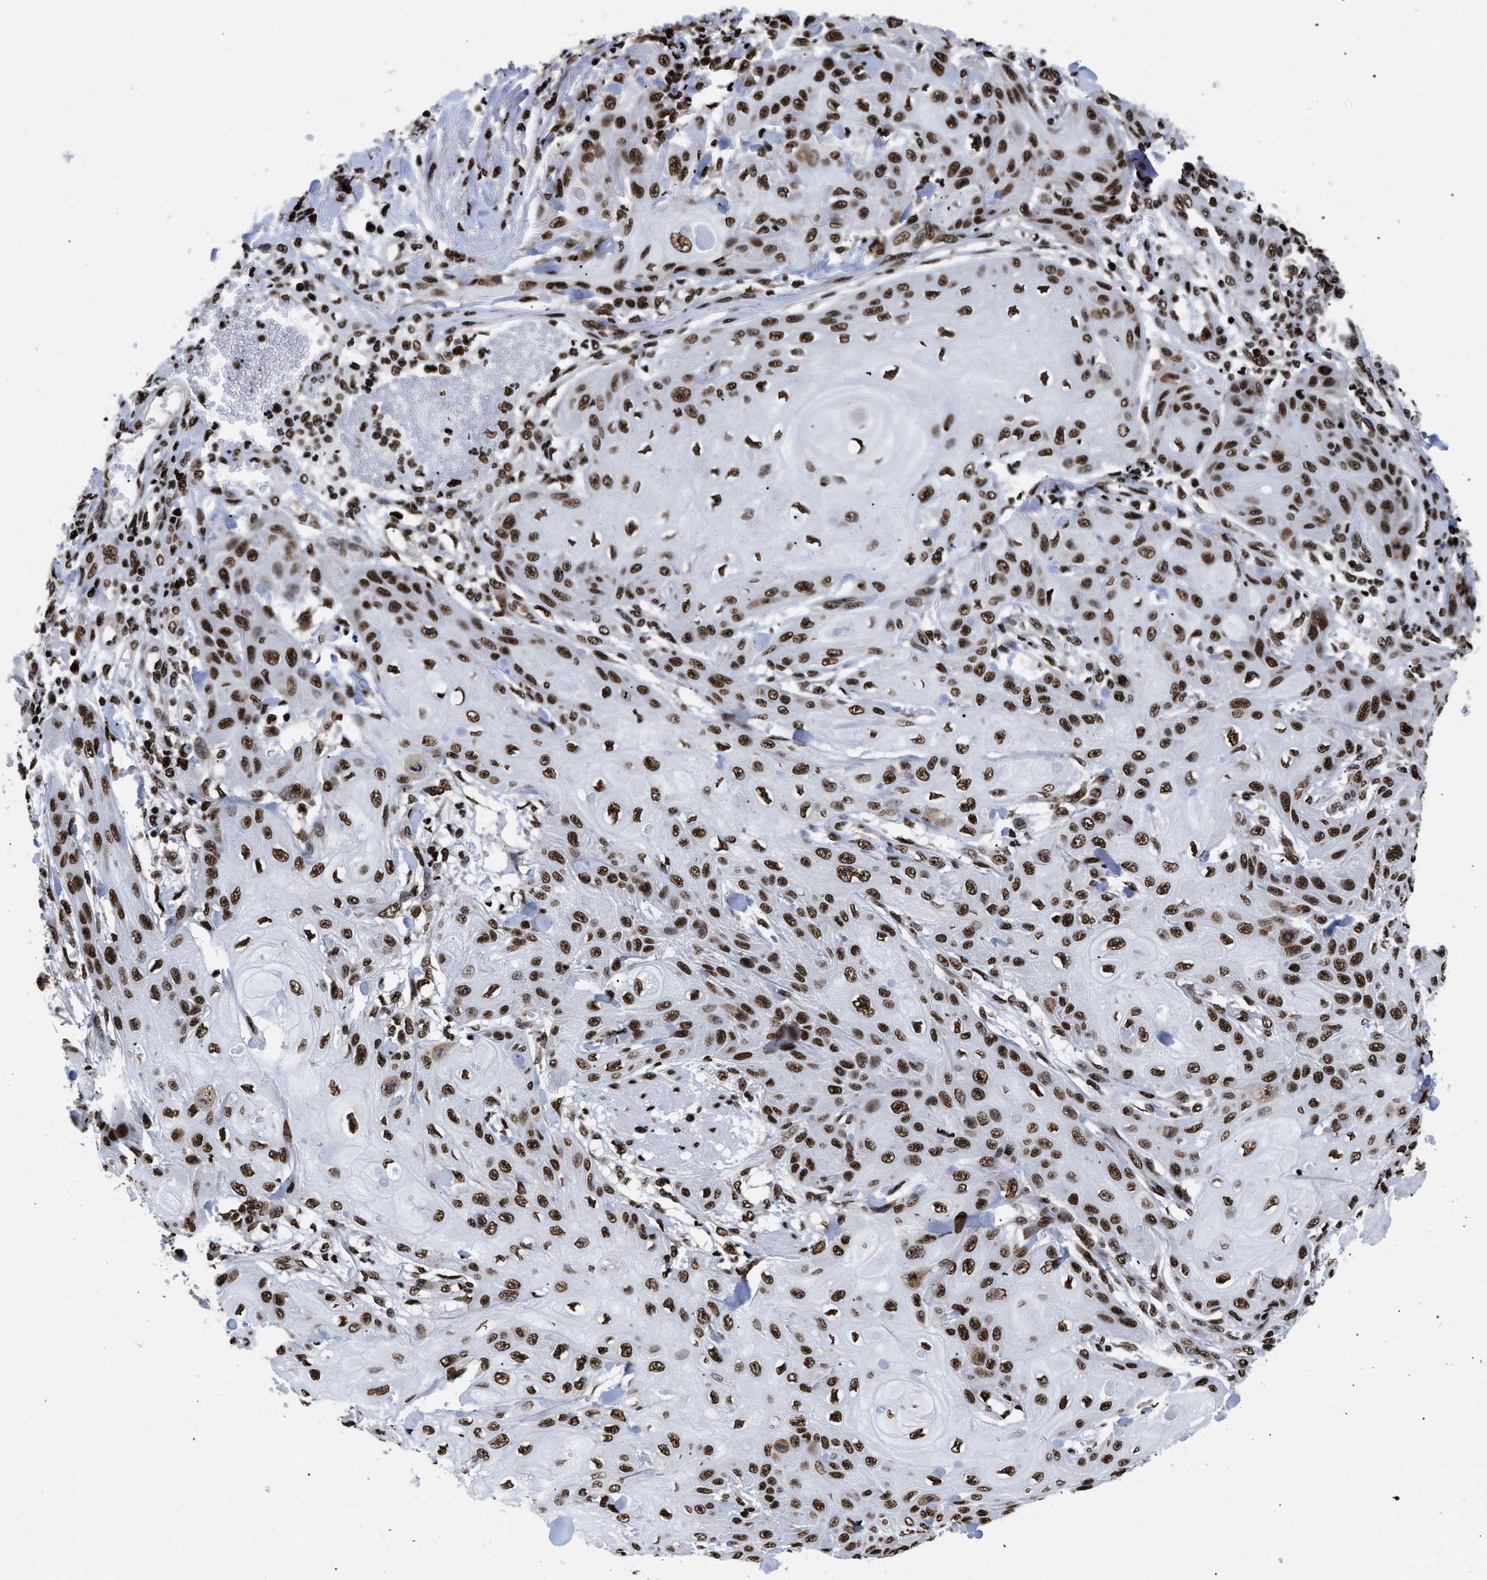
{"staining": {"intensity": "strong", "quantity": ">75%", "location": "nuclear"}, "tissue": "skin cancer", "cell_type": "Tumor cells", "image_type": "cancer", "snomed": [{"axis": "morphology", "description": "Squamous cell carcinoma, NOS"}, {"axis": "topography", "description": "Skin"}], "caption": "The immunohistochemical stain shows strong nuclear staining in tumor cells of skin squamous cell carcinoma tissue.", "gene": "CALHM3", "patient": {"sex": "male", "age": 74}}